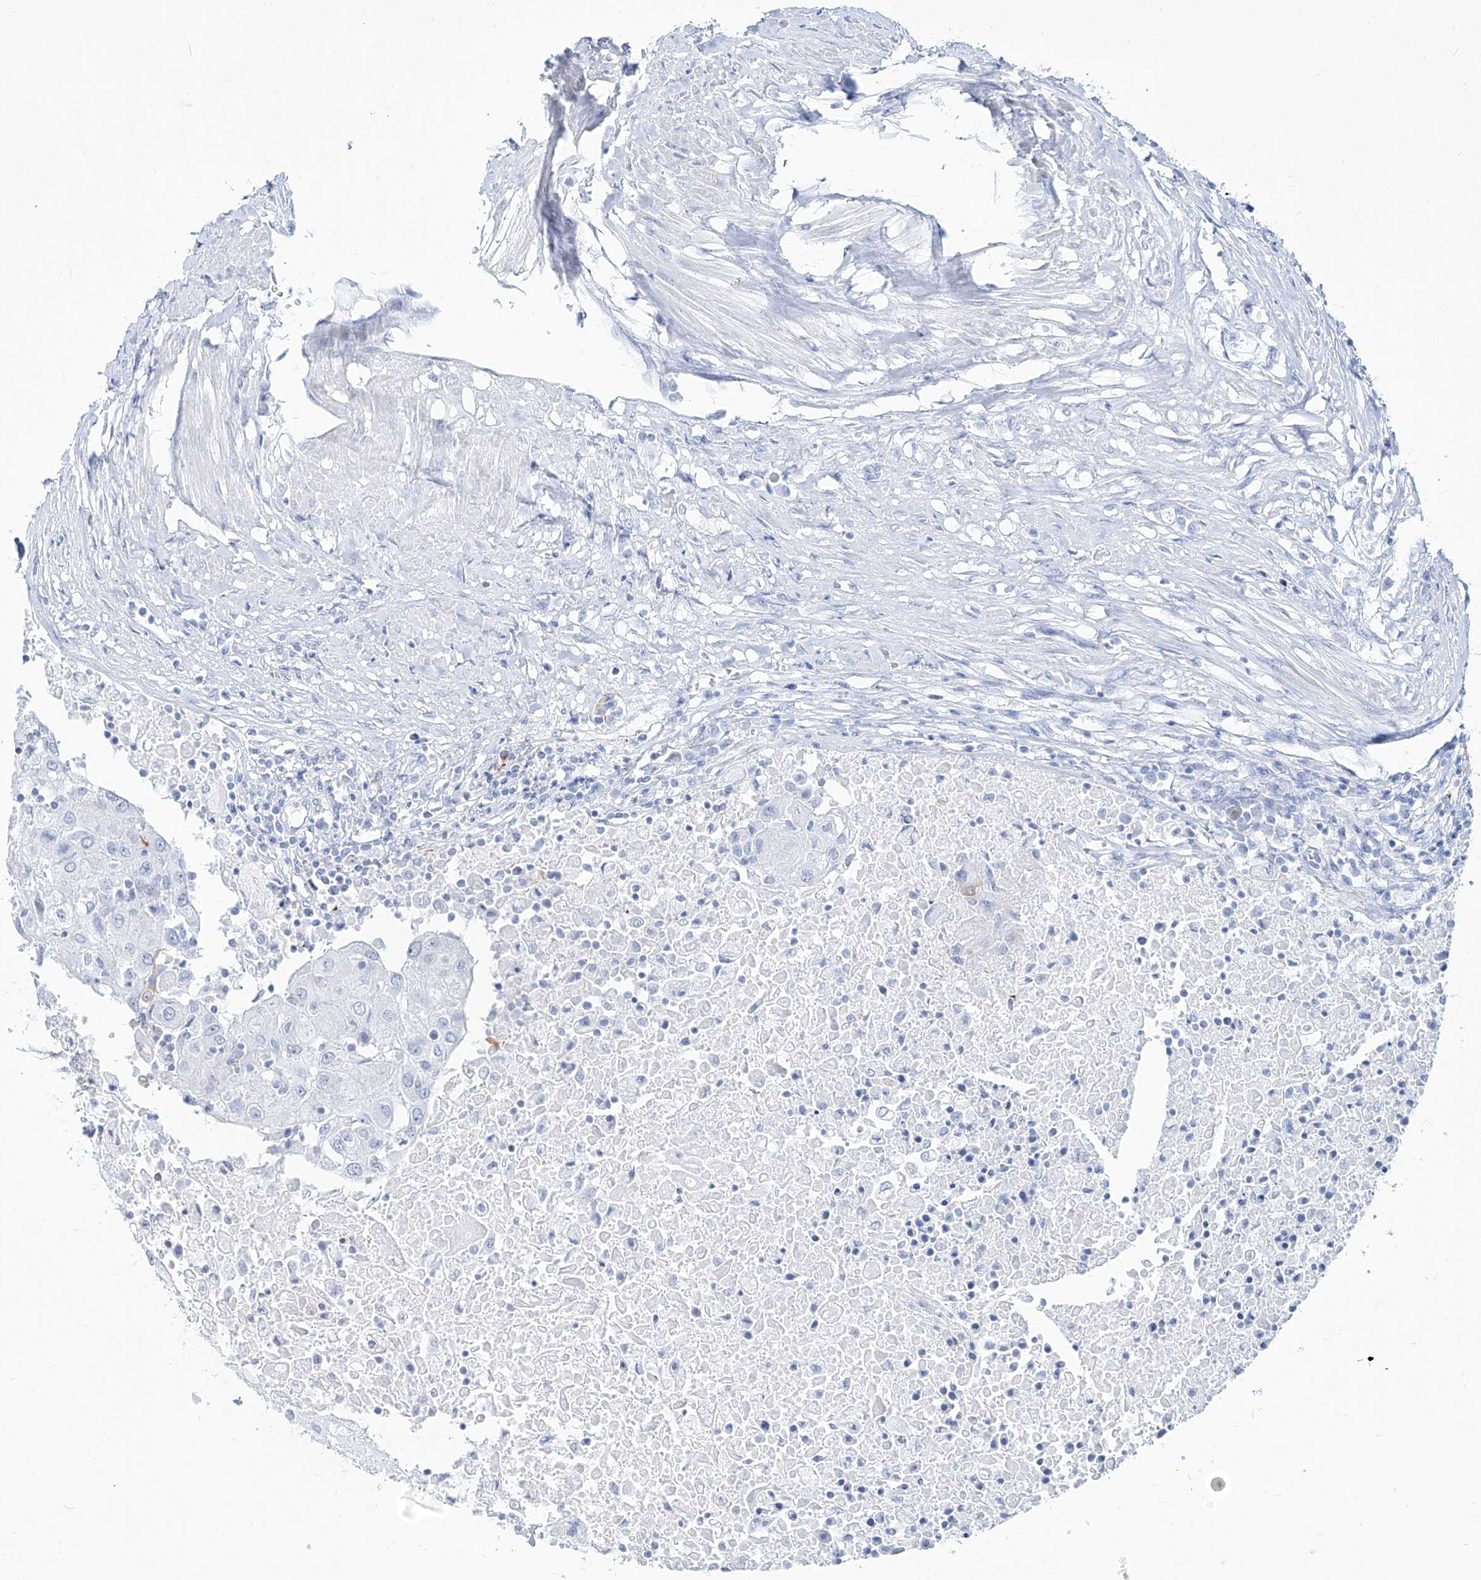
{"staining": {"intensity": "negative", "quantity": "none", "location": "none"}, "tissue": "urothelial cancer", "cell_type": "Tumor cells", "image_type": "cancer", "snomed": [{"axis": "morphology", "description": "Urothelial carcinoma, High grade"}, {"axis": "topography", "description": "Urinary bladder"}], "caption": "IHC image of neoplastic tissue: human high-grade urothelial carcinoma stained with DAB displays no significant protein positivity in tumor cells. (IHC, brightfield microscopy, high magnification).", "gene": "ZBTB48", "patient": {"sex": "female", "age": 85}}